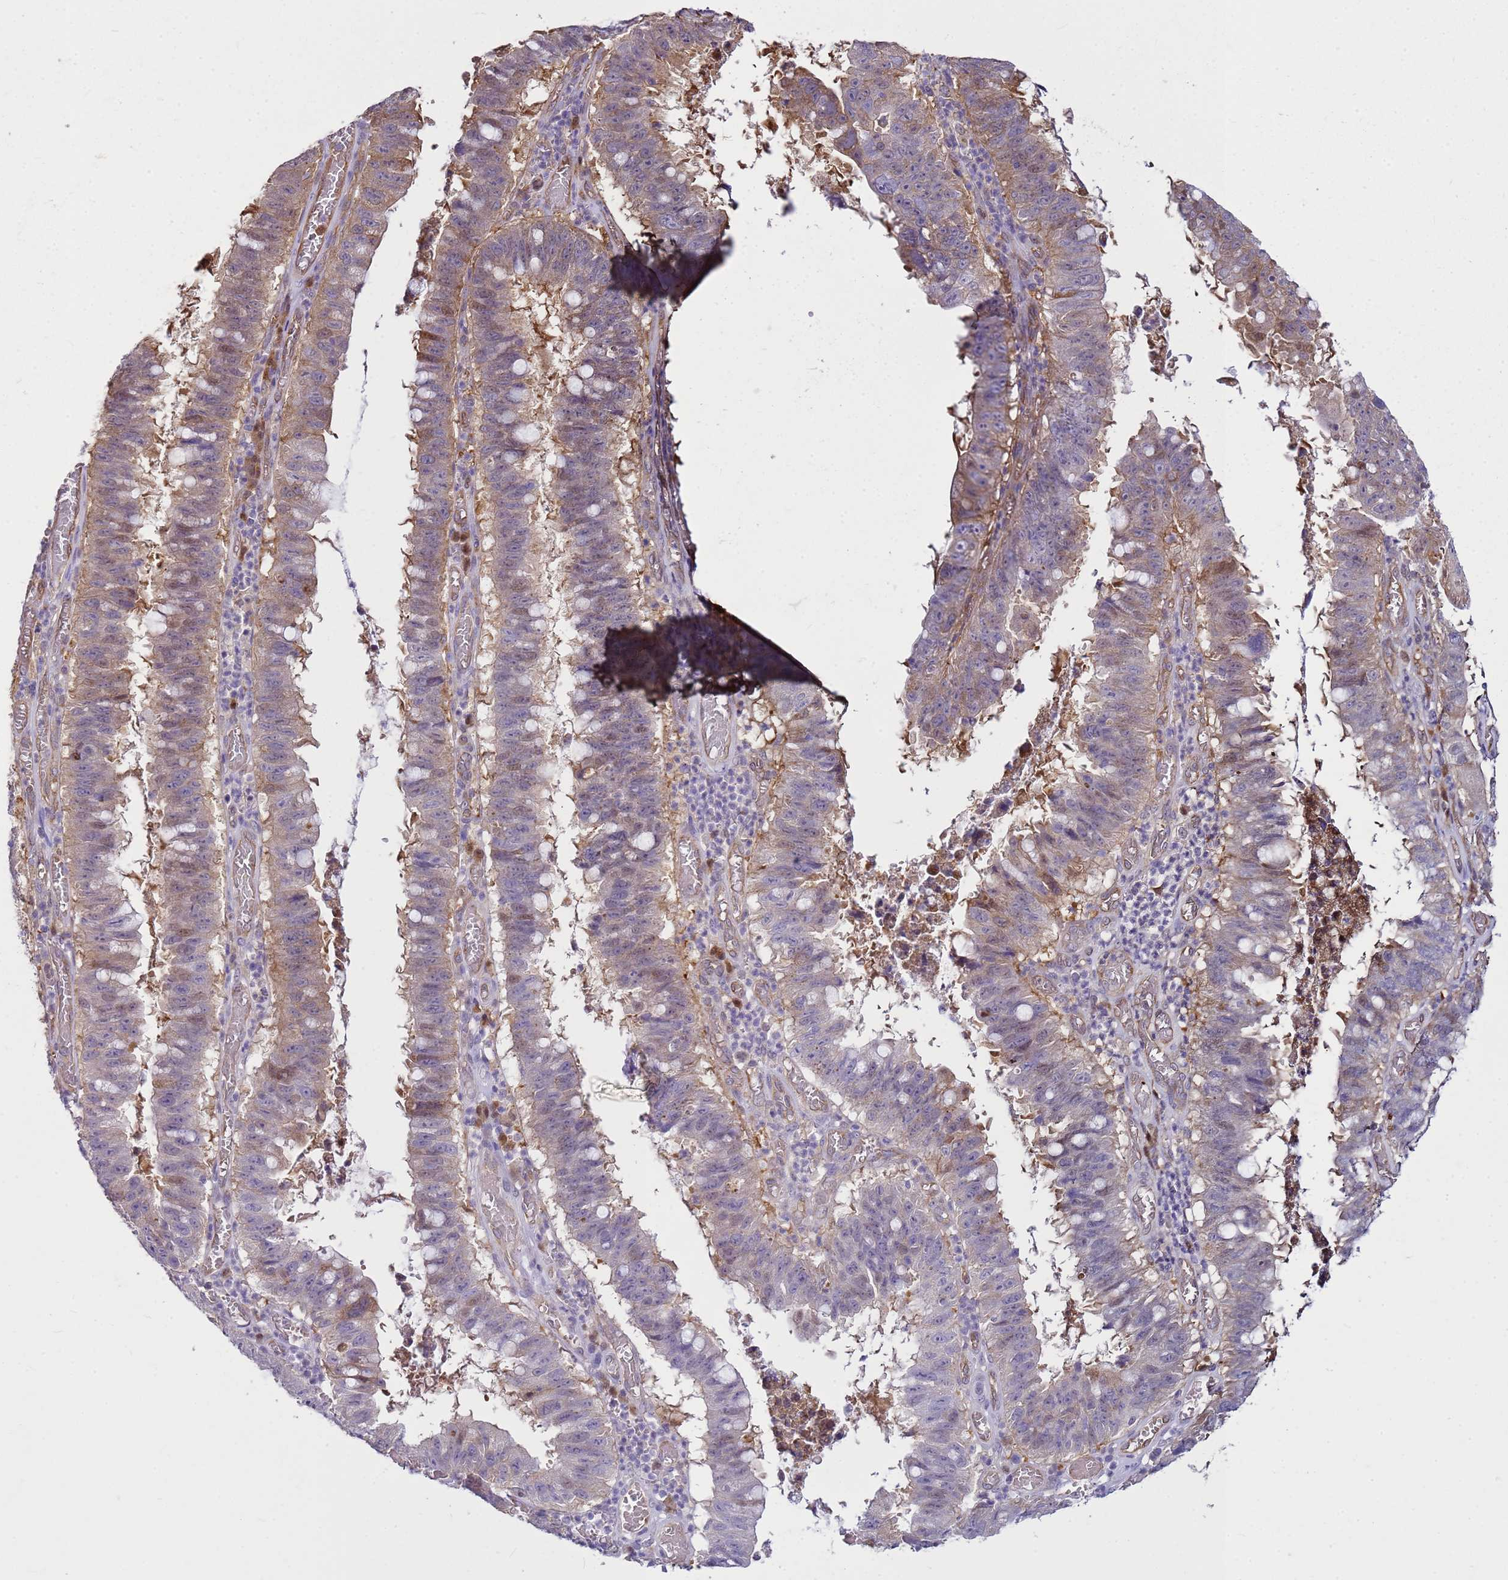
{"staining": {"intensity": "weak", "quantity": "<25%", "location": "cytoplasmic/membranous"}, "tissue": "stomach cancer", "cell_type": "Tumor cells", "image_type": "cancer", "snomed": [{"axis": "morphology", "description": "Adenocarcinoma, NOS"}, {"axis": "topography", "description": "Stomach"}], "caption": "High power microscopy image of an immunohistochemistry (IHC) image of stomach cancer (adenocarcinoma), revealing no significant staining in tumor cells. (Immunohistochemistry (ihc), brightfield microscopy, high magnification).", "gene": "YWHAE", "patient": {"sex": "male", "age": 59}}